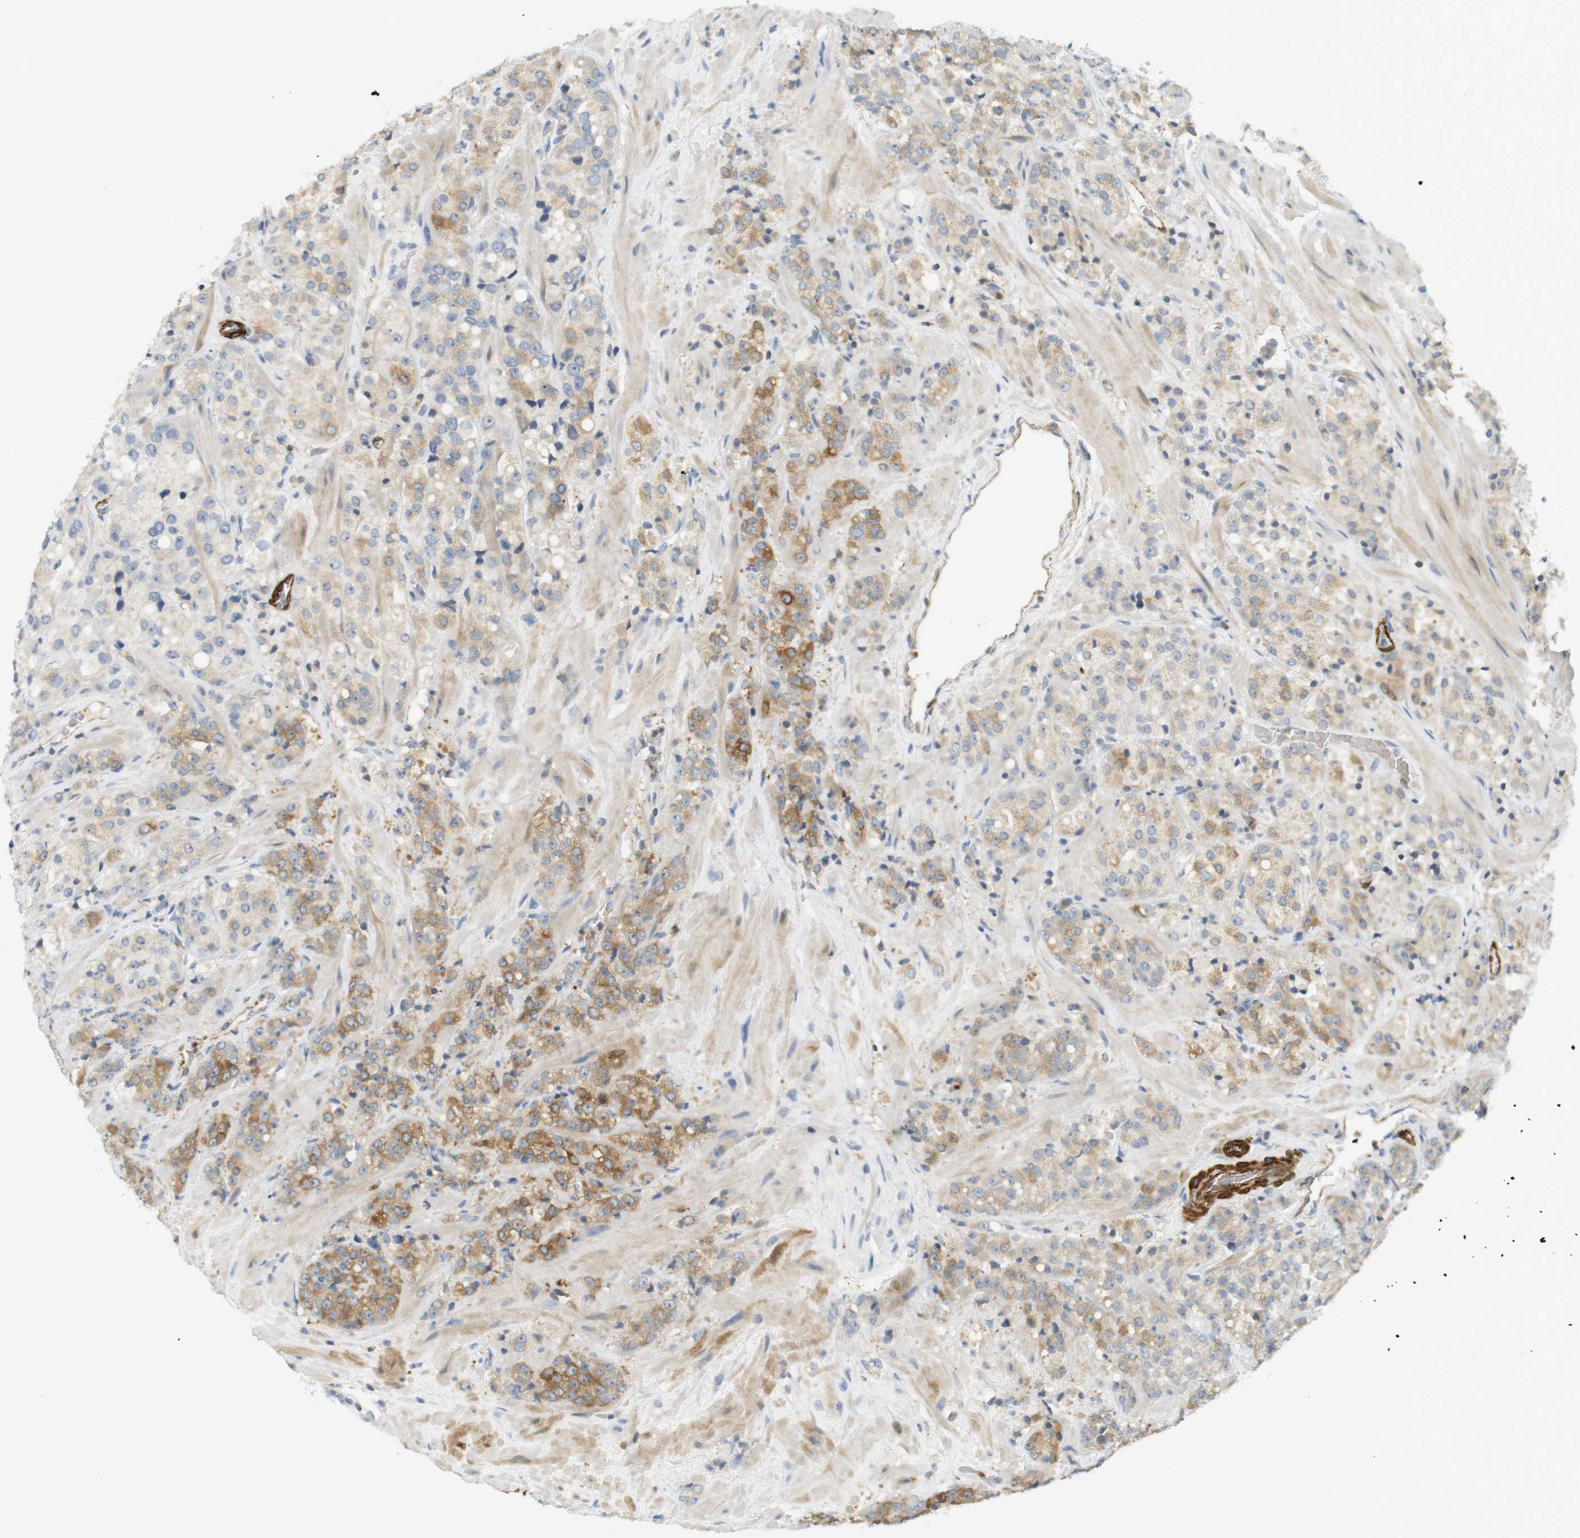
{"staining": {"intensity": "moderate", "quantity": "25%-75%", "location": "cytoplasmic/membranous"}, "tissue": "prostate cancer", "cell_type": "Tumor cells", "image_type": "cancer", "snomed": [{"axis": "morphology", "description": "Adenocarcinoma, High grade"}, {"axis": "topography", "description": "Prostate"}], "caption": "A photomicrograph showing moderate cytoplasmic/membranous staining in about 25%-75% of tumor cells in prostate high-grade adenocarcinoma, as visualized by brown immunohistochemical staining.", "gene": "PDE3A", "patient": {"sex": "male", "age": 64}}